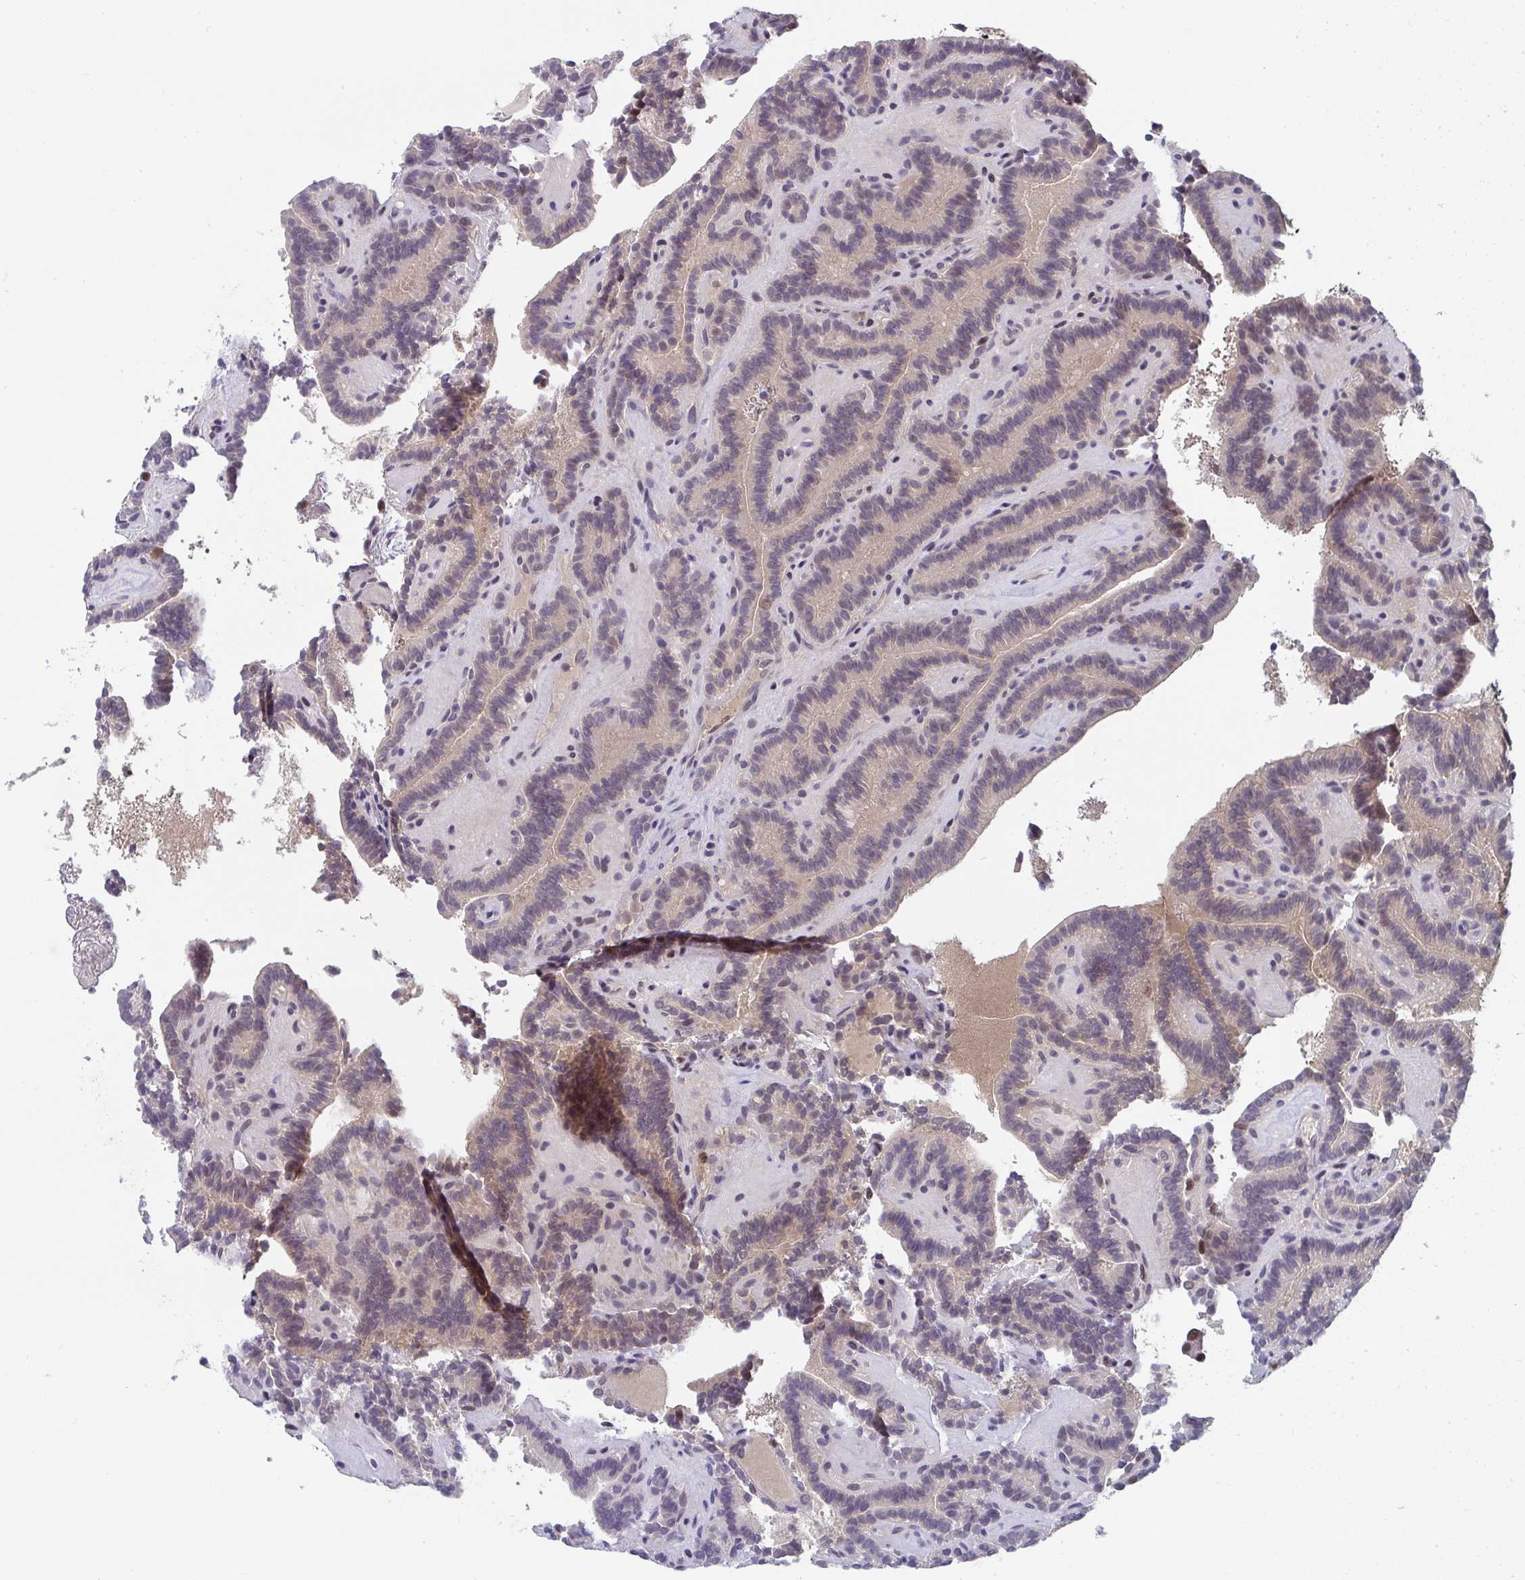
{"staining": {"intensity": "weak", "quantity": "25%-75%", "location": "nuclear"}, "tissue": "thyroid cancer", "cell_type": "Tumor cells", "image_type": "cancer", "snomed": [{"axis": "morphology", "description": "Papillary adenocarcinoma, NOS"}, {"axis": "topography", "description": "Thyroid gland"}], "caption": "Immunohistochemistry of human papillary adenocarcinoma (thyroid) displays low levels of weak nuclear positivity in approximately 25%-75% of tumor cells.", "gene": "JDP2", "patient": {"sex": "female", "age": 21}}